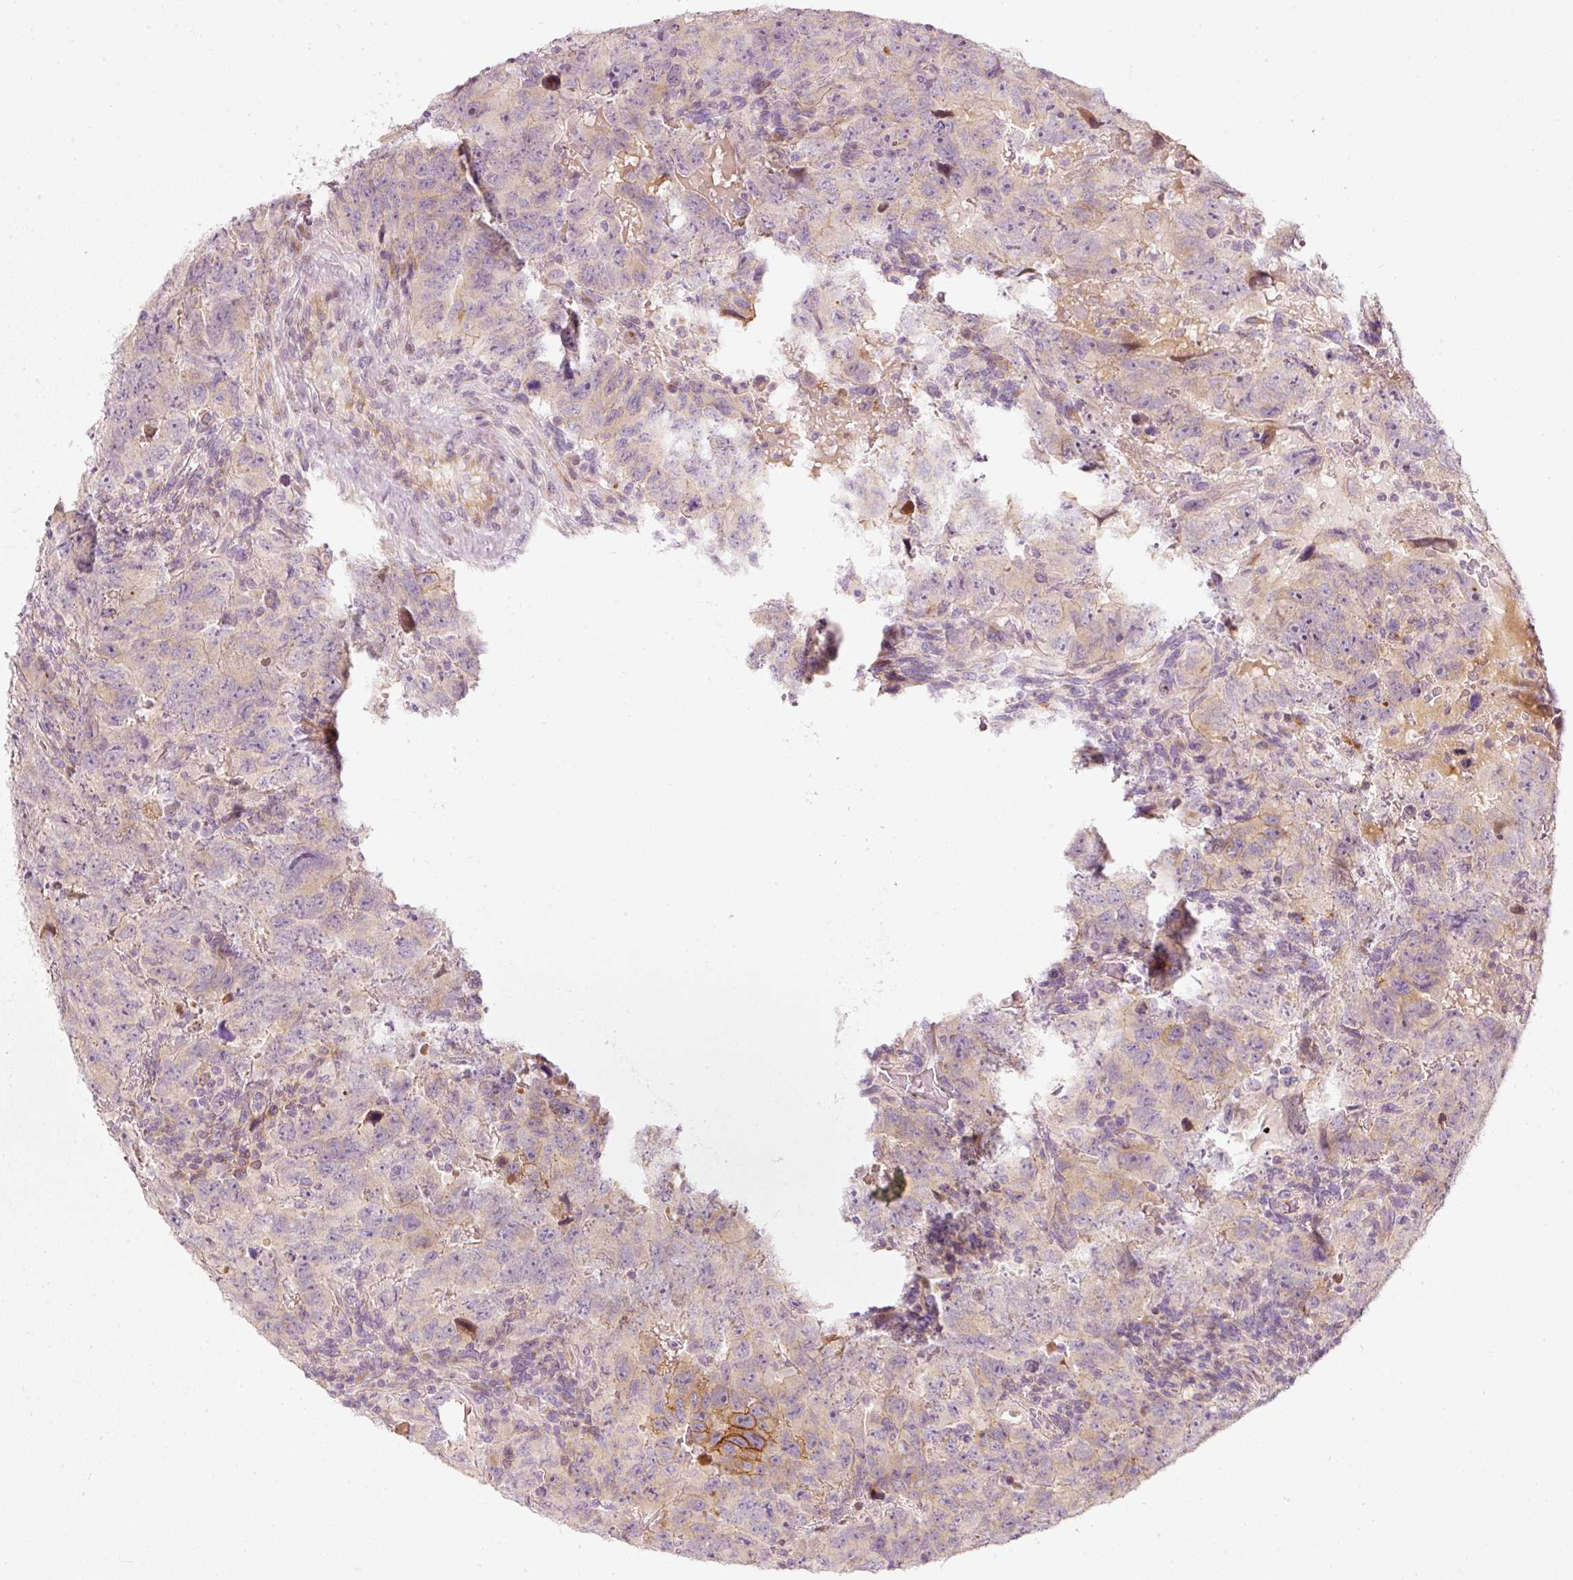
{"staining": {"intensity": "weak", "quantity": "<25%", "location": "cytoplasmic/membranous"}, "tissue": "testis cancer", "cell_type": "Tumor cells", "image_type": "cancer", "snomed": [{"axis": "morphology", "description": "Carcinoma, Embryonal, NOS"}, {"axis": "topography", "description": "Testis"}], "caption": "A photomicrograph of human testis cancer (embryonal carcinoma) is negative for staining in tumor cells.", "gene": "SLC20A1", "patient": {"sex": "male", "age": 24}}